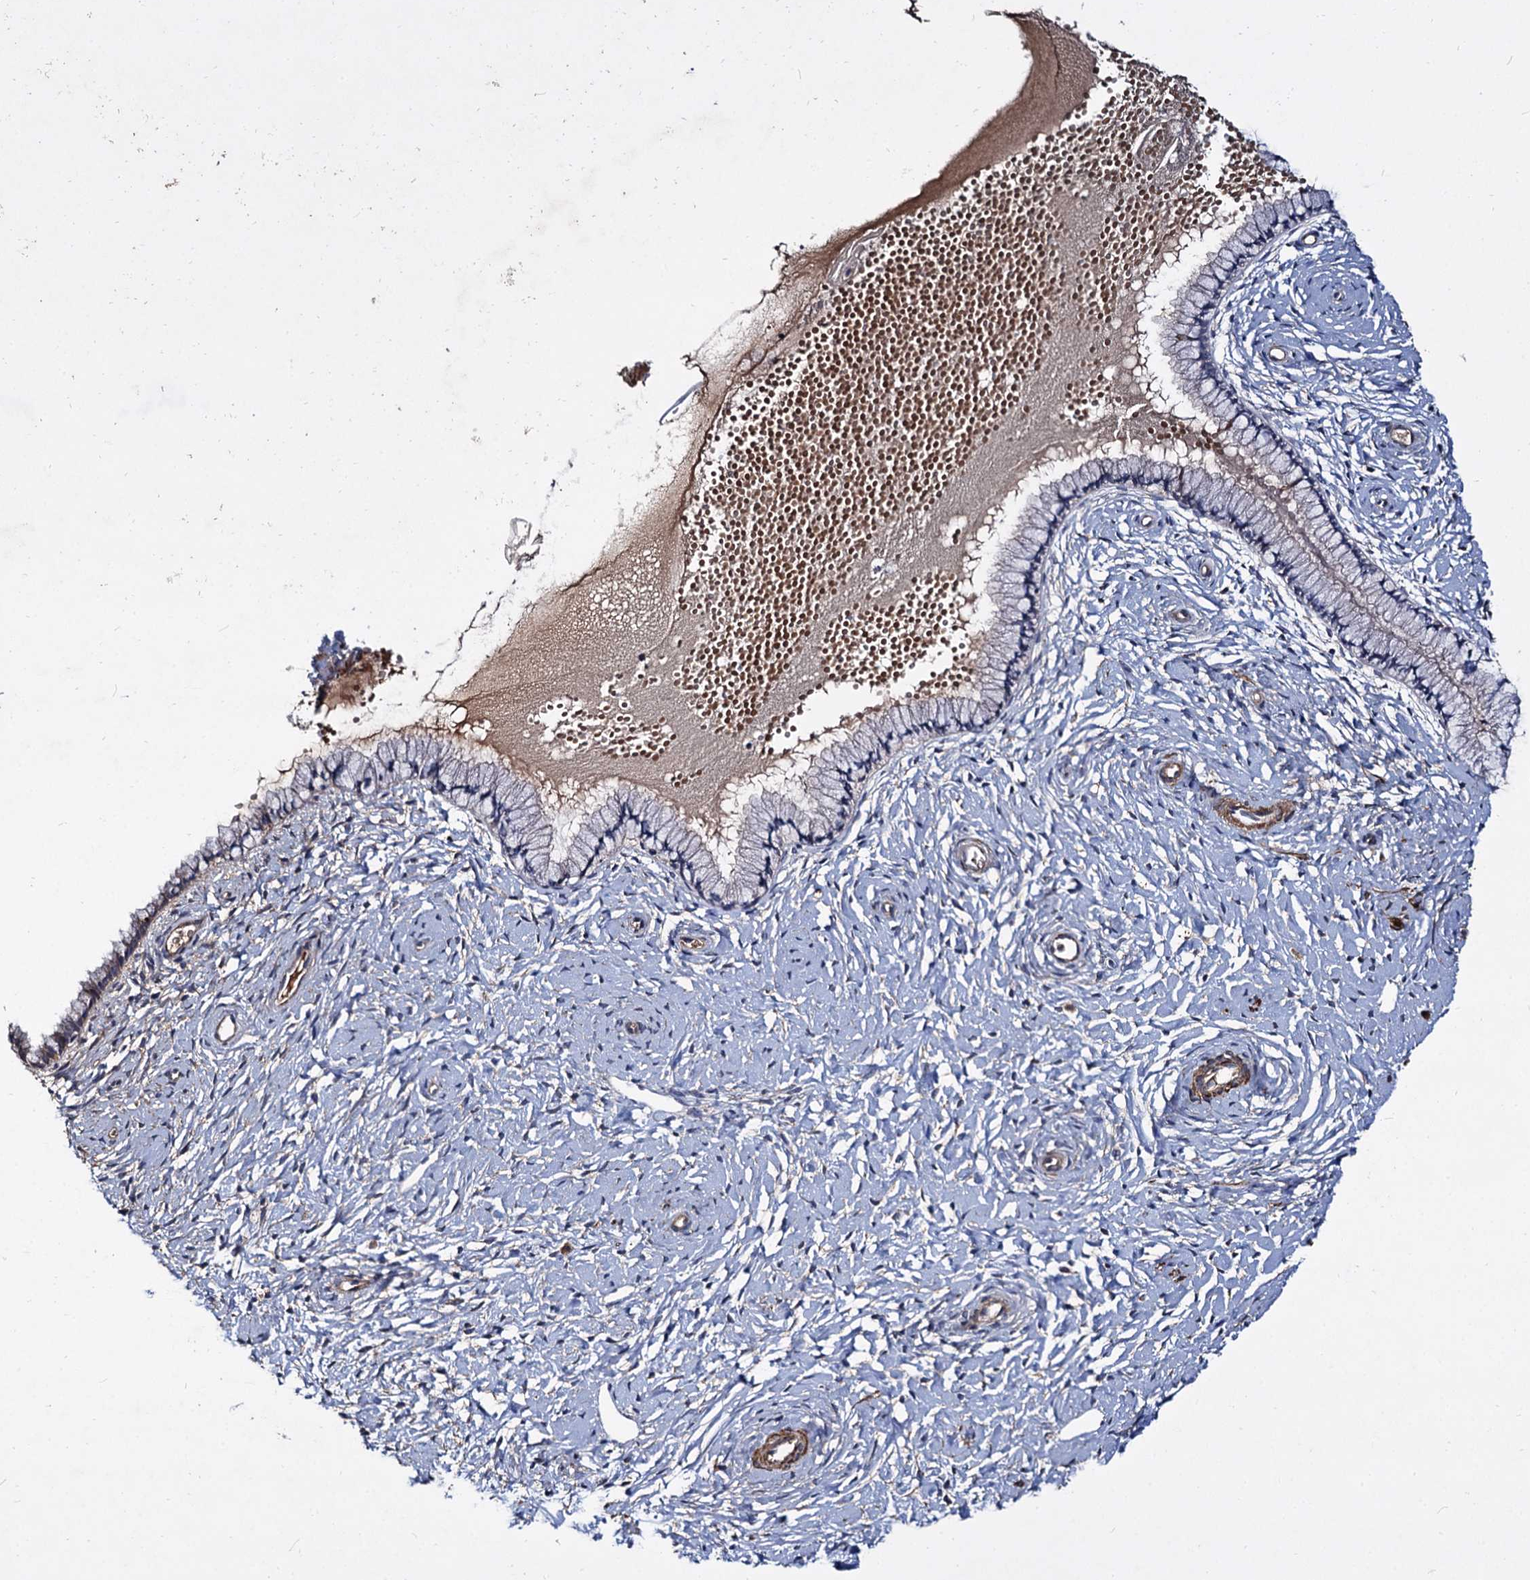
{"staining": {"intensity": "negative", "quantity": "none", "location": "none"}, "tissue": "cervix", "cell_type": "Glandular cells", "image_type": "normal", "snomed": [{"axis": "morphology", "description": "Normal tissue, NOS"}, {"axis": "topography", "description": "Cervix"}], "caption": "Benign cervix was stained to show a protein in brown. There is no significant staining in glandular cells. The staining was performed using DAB to visualize the protein expression in brown, while the nuclei were stained in blue with hematoxylin (Magnification: 20x).", "gene": "ISM2", "patient": {"sex": "female", "age": 33}}